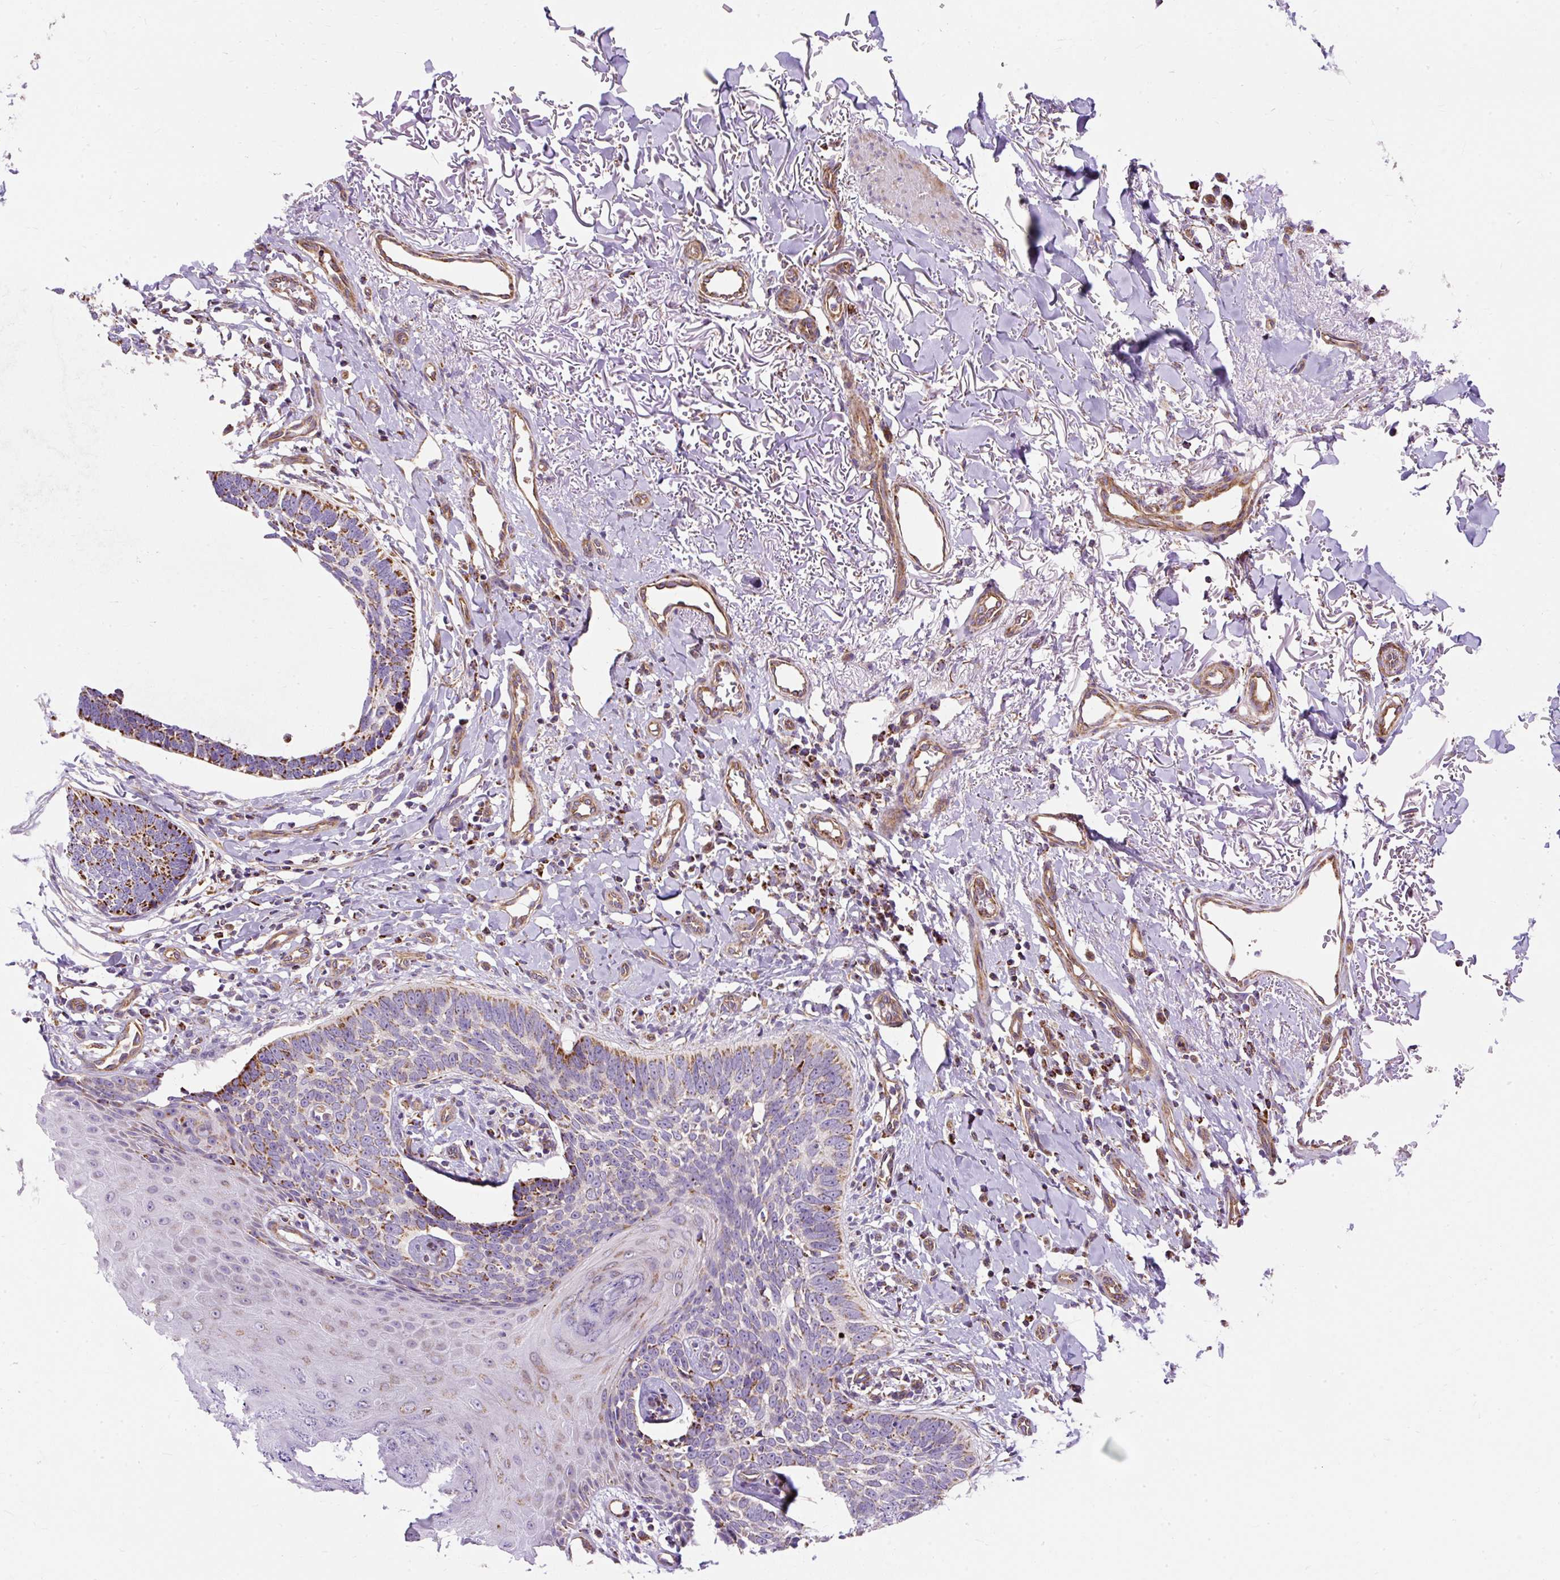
{"staining": {"intensity": "strong", "quantity": "25%-75%", "location": "cytoplasmic/membranous"}, "tissue": "skin cancer", "cell_type": "Tumor cells", "image_type": "cancer", "snomed": [{"axis": "morphology", "description": "Normal tissue, NOS"}, {"axis": "morphology", "description": "Basal cell carcinoma"}, {"axis": "topography", "description": "Skin"}], "caption": "Immunohistochemical staining of human skin basal cell carcinoma displays high levels of strong cytoplasmic/membranous protein staining in about 25%-75% of tumor cells.", "gene": "CEP290", "patient": {"sex": "male", "age": 77}}